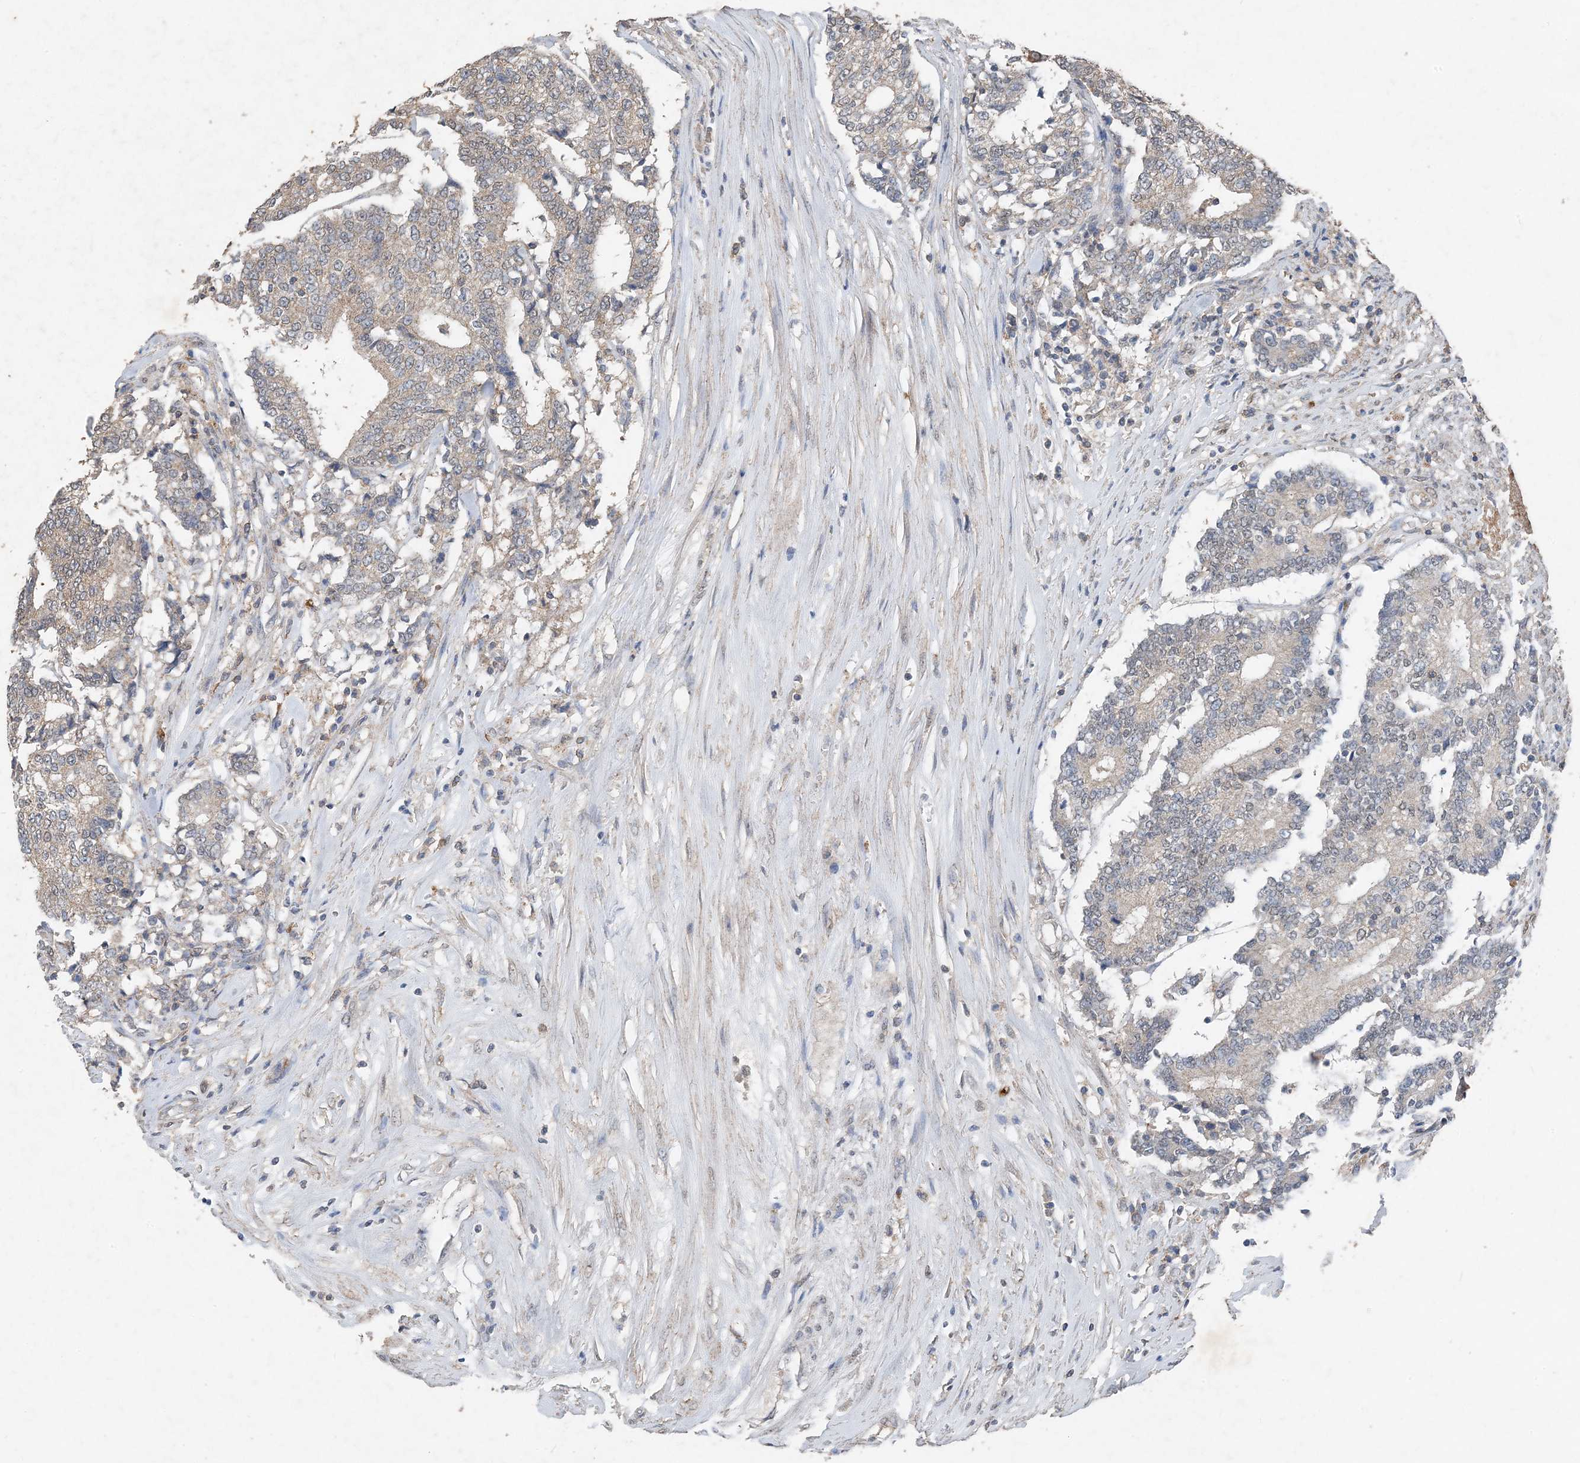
{"staining": {"intensity": "weak", "quantity": "<25%", "location": "cytoplasmic/membranous"}, "tissue": "prostate cancer", "cell_type": "Tumor cells", "image_type": "cancer", "snomed": [{"axis": "morphology", "description": "Normal tissue, NOS"}, {"axis": "morphology", "description": "Adenocarcinoma, High grade"}, {"axis": "topography", "description": "Prostate"}, {"axis": "topography", "description": "Seminal veicle"}], "caption": "This image is of prostate cancer stained with IHC to label a protein in brown with the nuclei are counter-stained blue. There is no expression in tumor cells. (Stains: DAB (3,3'-diaminobenzidine) immunohistochemistry with hematoxylin counter stain, Microscopy: brightfield microscopy at high magnification).", "gene": "FCN3", "patient": {"sex": "male", "age": 55}}